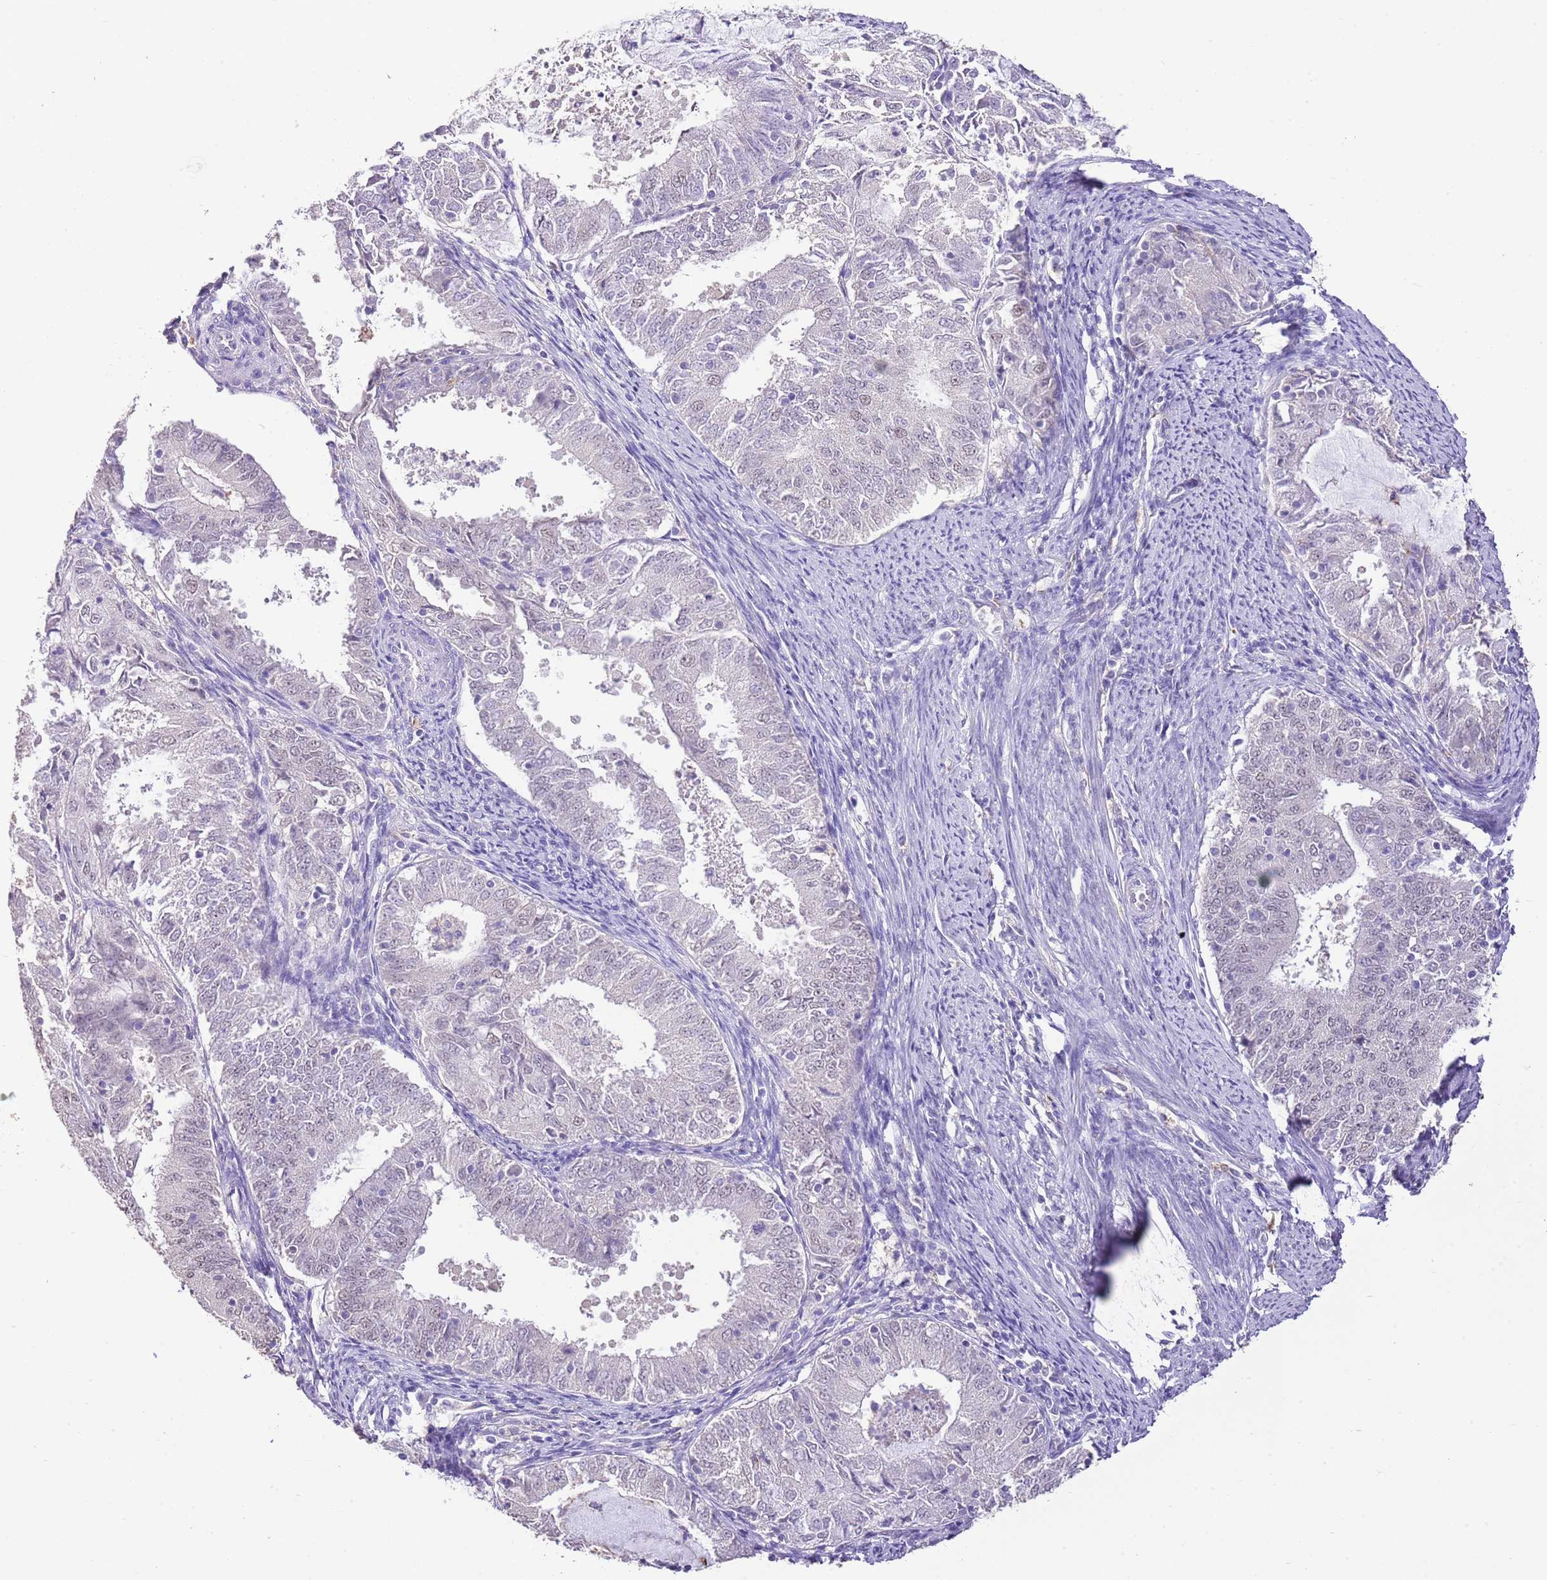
{"staining": {"intensity": "negative", "quantity": "none", "location": "none"}, "tissue": "endometrial cancer", "cell_type": "Tumor cells", "image_type": "cancer", "snomed": [{"axis": "morphology", "description": "Adenocarcinoma, NOS"}, {"axis": "topography", "description": "Endometrium"}], "caption": "The histopathology image demonstrates no significant positivity in tumor cells of endometrial cancer (adenocarcinoma).", "gene": "IZUMO4", "patient": {"sex": "female", "age": 57}}